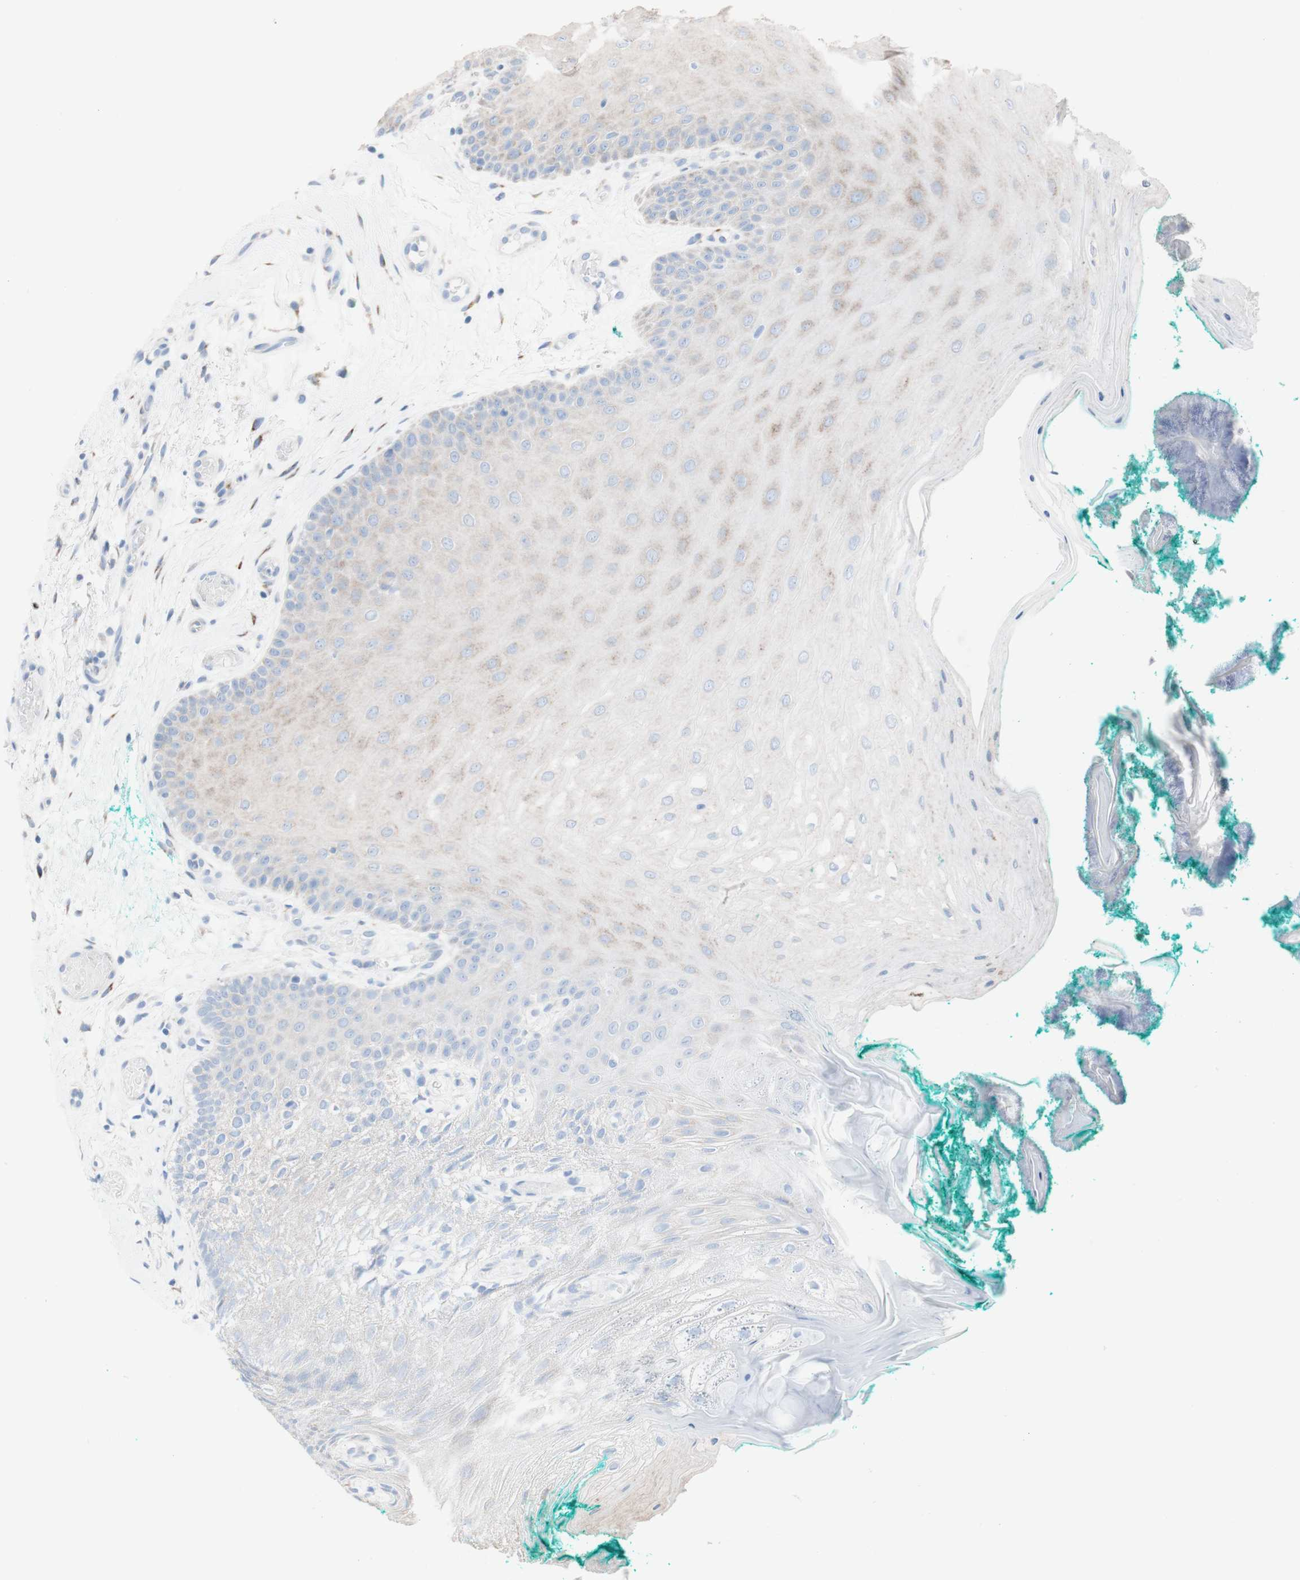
{"staining": {"intensity": "weak", "quantity": "<25%", "location": "cytoplasmic/membranous"}, "tissue": "oral mucosa", "cell_type": "Squamous epithelial cells", "image_type": "normal", "snomed": [{"axis": "morphology", "description": "Normal tissue, NOS"}, {"axis": "topography", "description": "Skeletal muscle"}, {"axis": "topography", "description": "Oral tissue"}], "caption": "Oral mucosa stained for a protein using immunohistochemistry displays no positivity squamous epithelial cells.", "gene": "AGPAT5", "patient": {"sex": "male", "age": 58}}